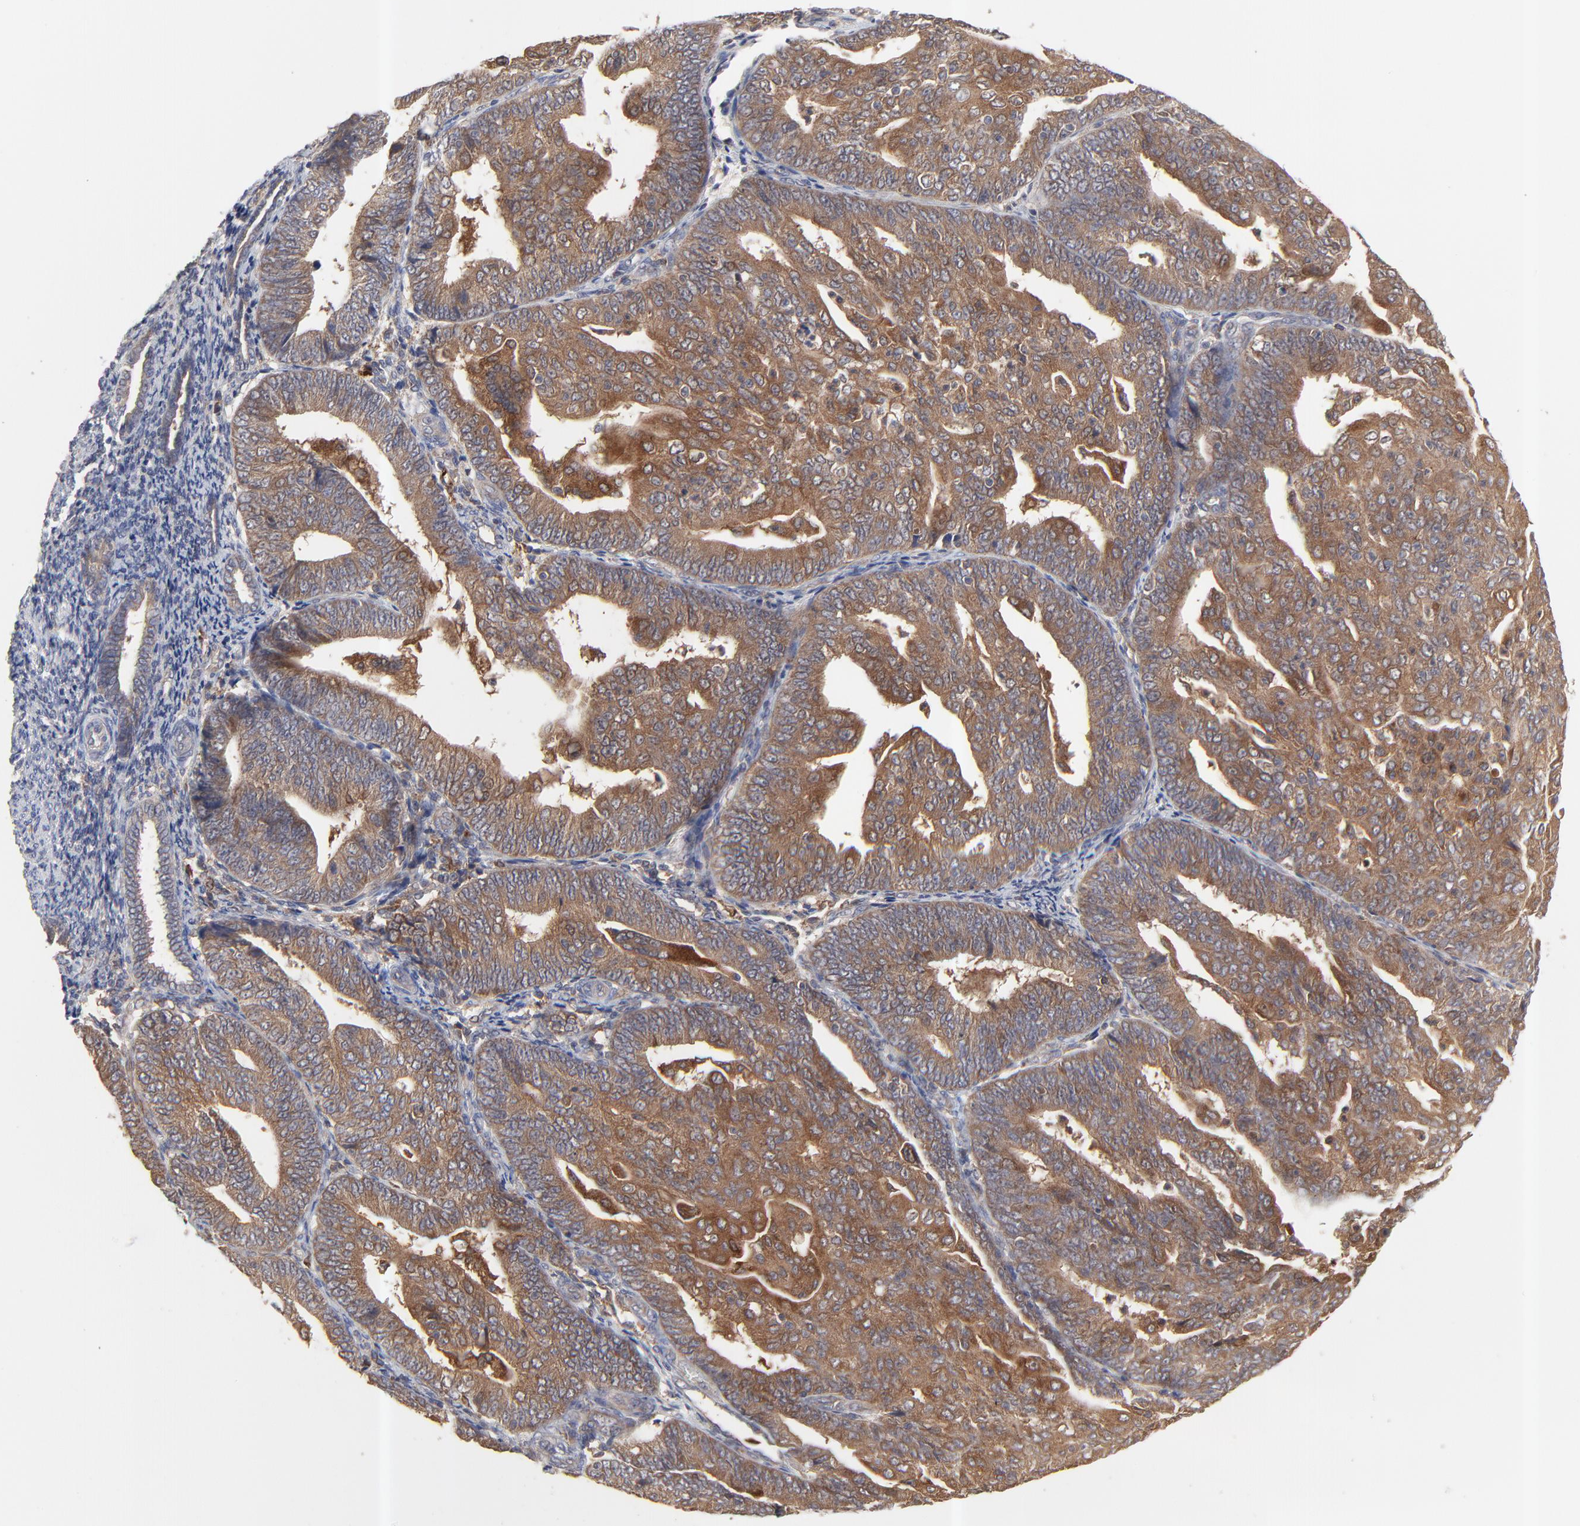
{"staining": {"intensity": "strong", "quantity": ">75%", "location": "cytoplasmic/membranous"}, "tissue": "endometrial cancer", "cell_type": "Tumor cells", "image_type": "cancer", "snomed": [{"axis": "morphology", "description": "Adenocarcinoma, NOS"}, {"axis": "topography", "description": "Endometrium"}], "caption": "Immunohistochemical staining of endometrial cancer (adenocarcinoma) displays high levels of strong cytoplasmic/membranous protein positivity in approximately >75% of tumor cells. (DAB (3,3'-diaminobenzidine) IHC, brown staining for protein, blue staining for nuclei).", "gene": "RAB9A", "patient": {"sex": "female", "age": 56}}